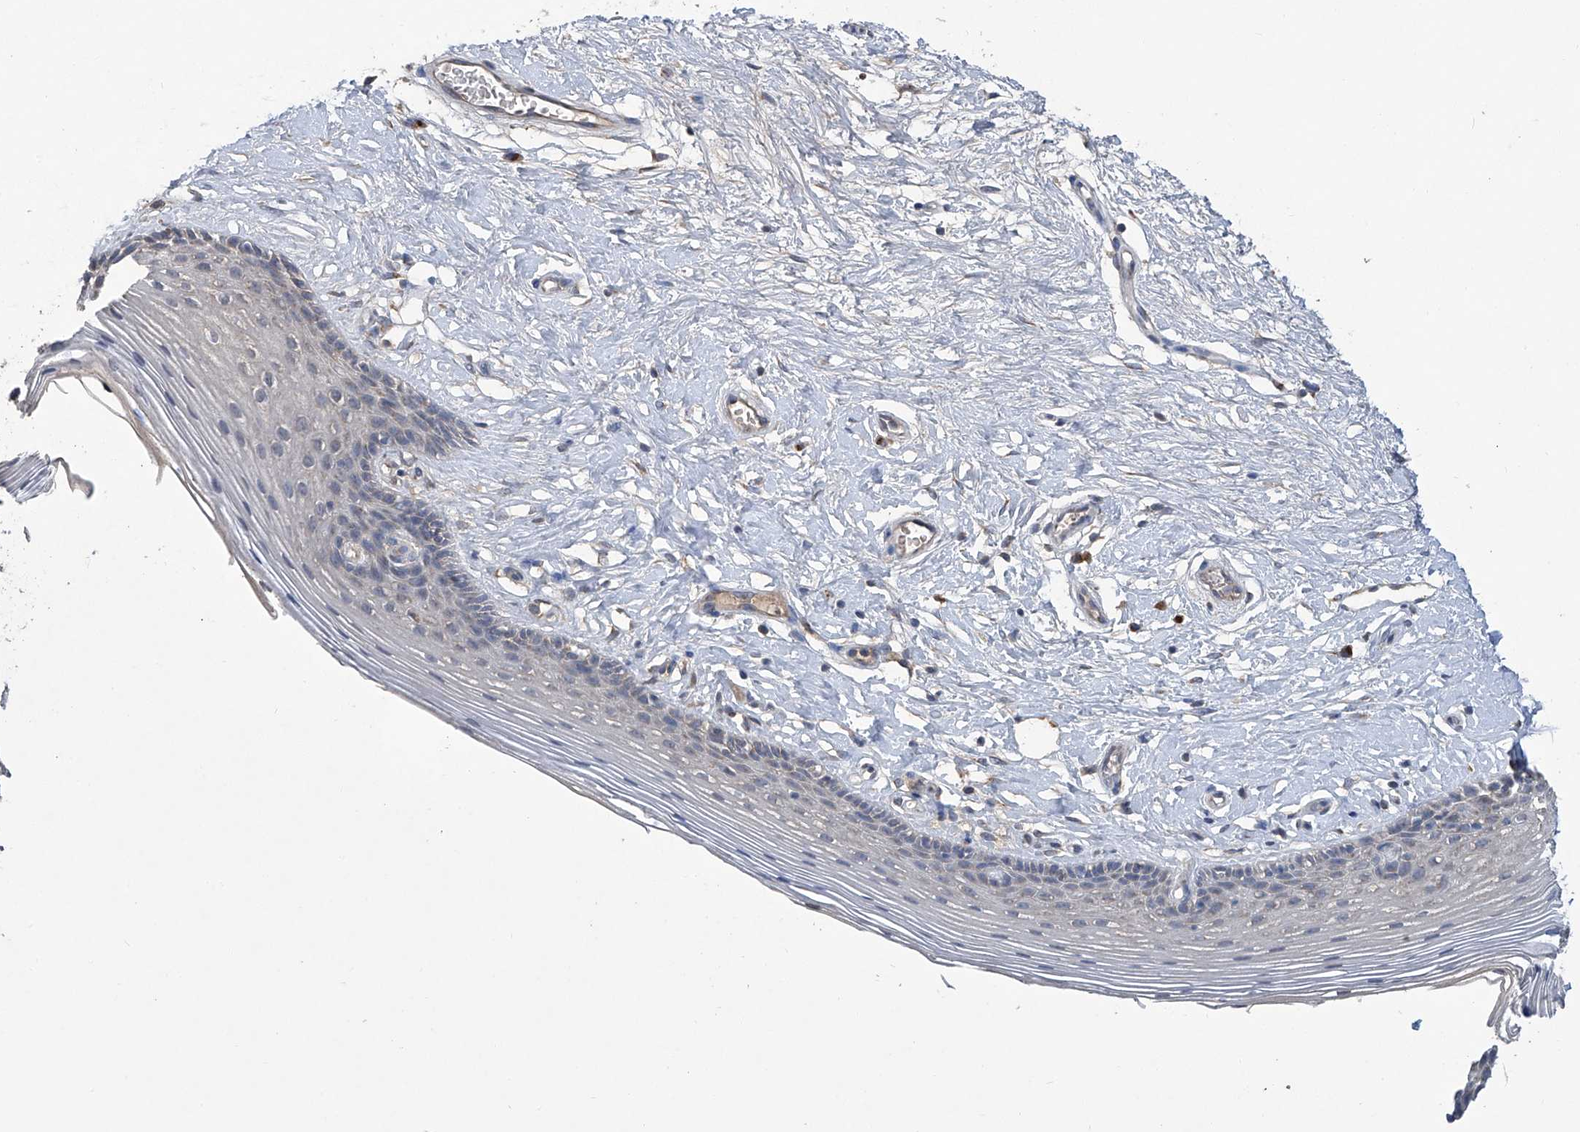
{"staining": {"intensity": "negative", "quantity": "none", "location": "none"}, "tissue": "vagina", "cell_type": "Squamous epithelial cells", "image_type": "normal", "snomed": [{"axis": "morphology", "description": "Normal tissue, NOS"}, {"axis": "topography", "description": "Vagina"}], "caption": "IHC of normal vagina shows no positivity in squamous epithelial cells. (DAB immunohistochemistry with hematoxylin counter stain).", "gene": "PCSK5", "patient": {"sex": "female", "age": 46}}